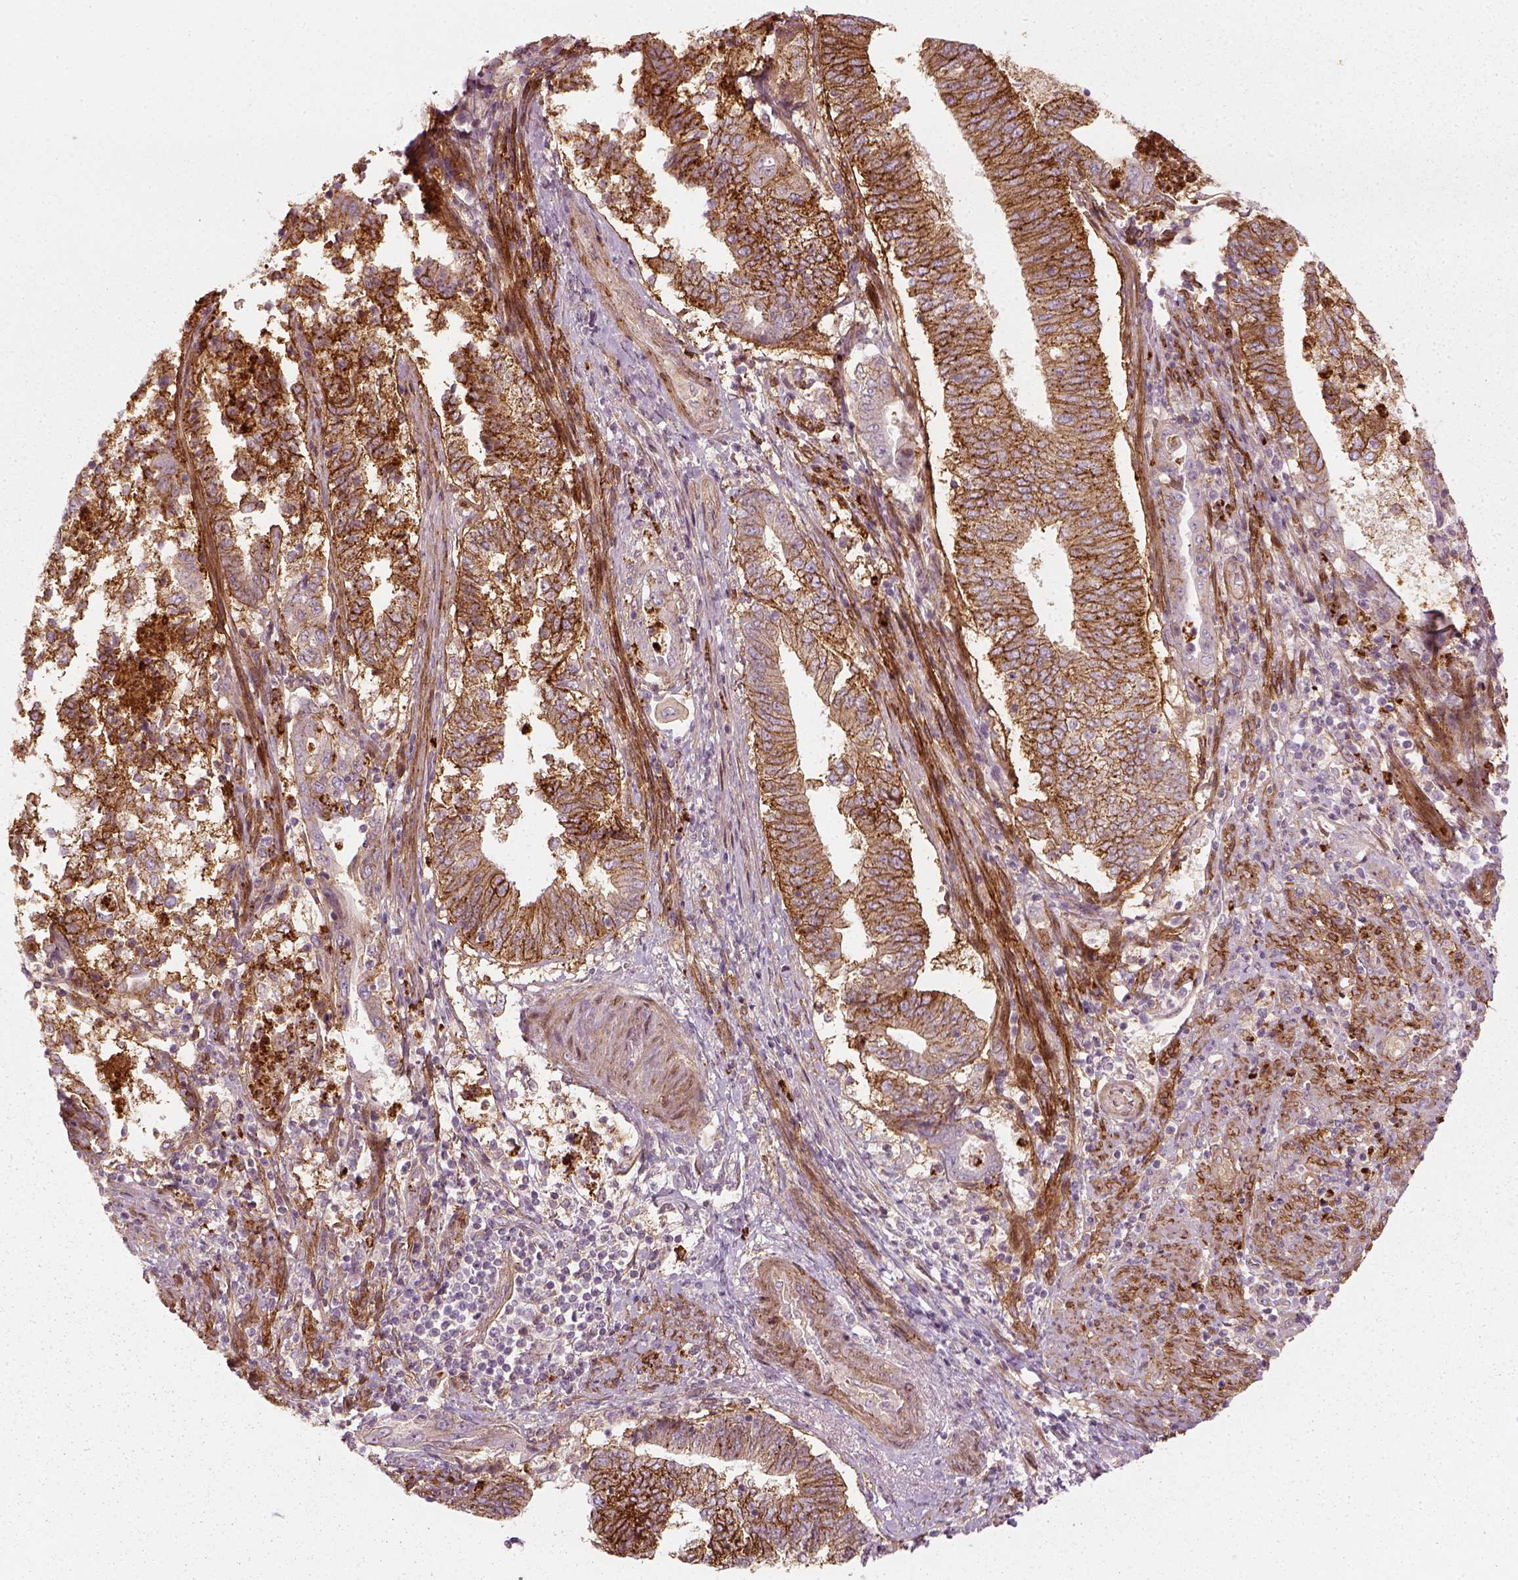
{"staining": {"intensity": "moderate", "quantity": ">75%", "location": "cytoplasmic/membranous"}, "tissue": "endometrial cancer", "cell_type": "Tumor cells", "image_type": "cancer", "snomed": [{"axis": "morphology", "description": "Adenocarcinoma, NOS"}, {"axis": "topography", "description": "Endometrium"}], "caption": "Endometrial cancer (adenocarcinoma) stained with DAB immunohistochemistry (IHC) reveals medium levels of moderate cytoplasmic/membranous expression in about >75% of tumor cells.", "gene": "NPTN", "patient": {"sex": "female", "age": 65}}